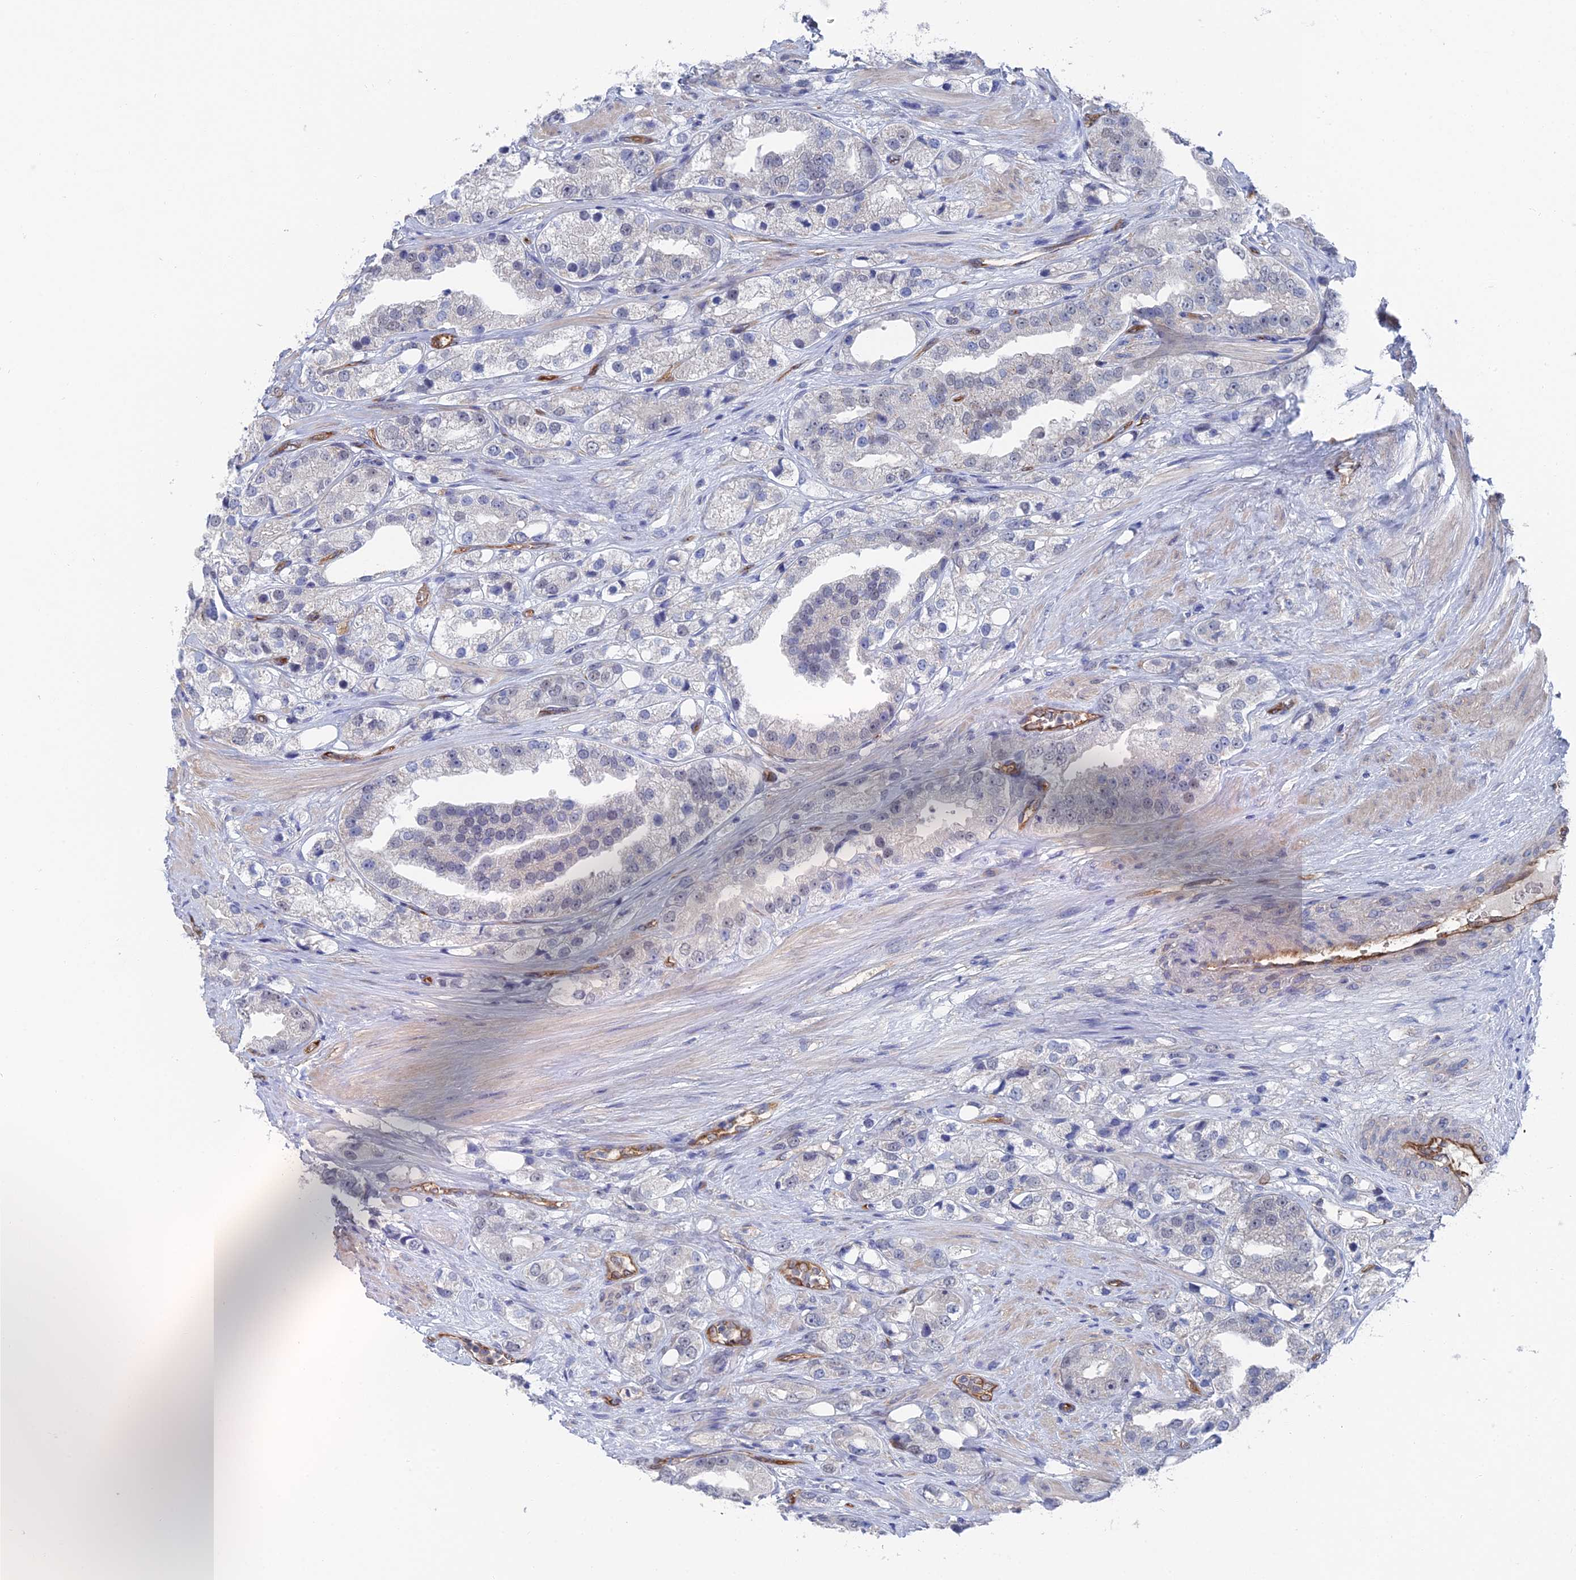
{"staining": {"intensity": "negative", "quantity": "none", "location": "none"}, "tissue": "prostate cancer", "cell_type": "Tumor cells", "image_type": "cancer", "snomed": [{"axis": "morphology", "description": "Adenocarcinoma, NOS"}, {"axis": "topography", "description": "Prostate"}], "caption": "Immunohistochemistry (IHC) micrograph of neoplastic tissue: human adenocarcinoma (prostate) stained with DAB shows no significant protein expression in tumor cells.", "gene": "ARAP3", "patient": {"sex": "male", "age": 79}}